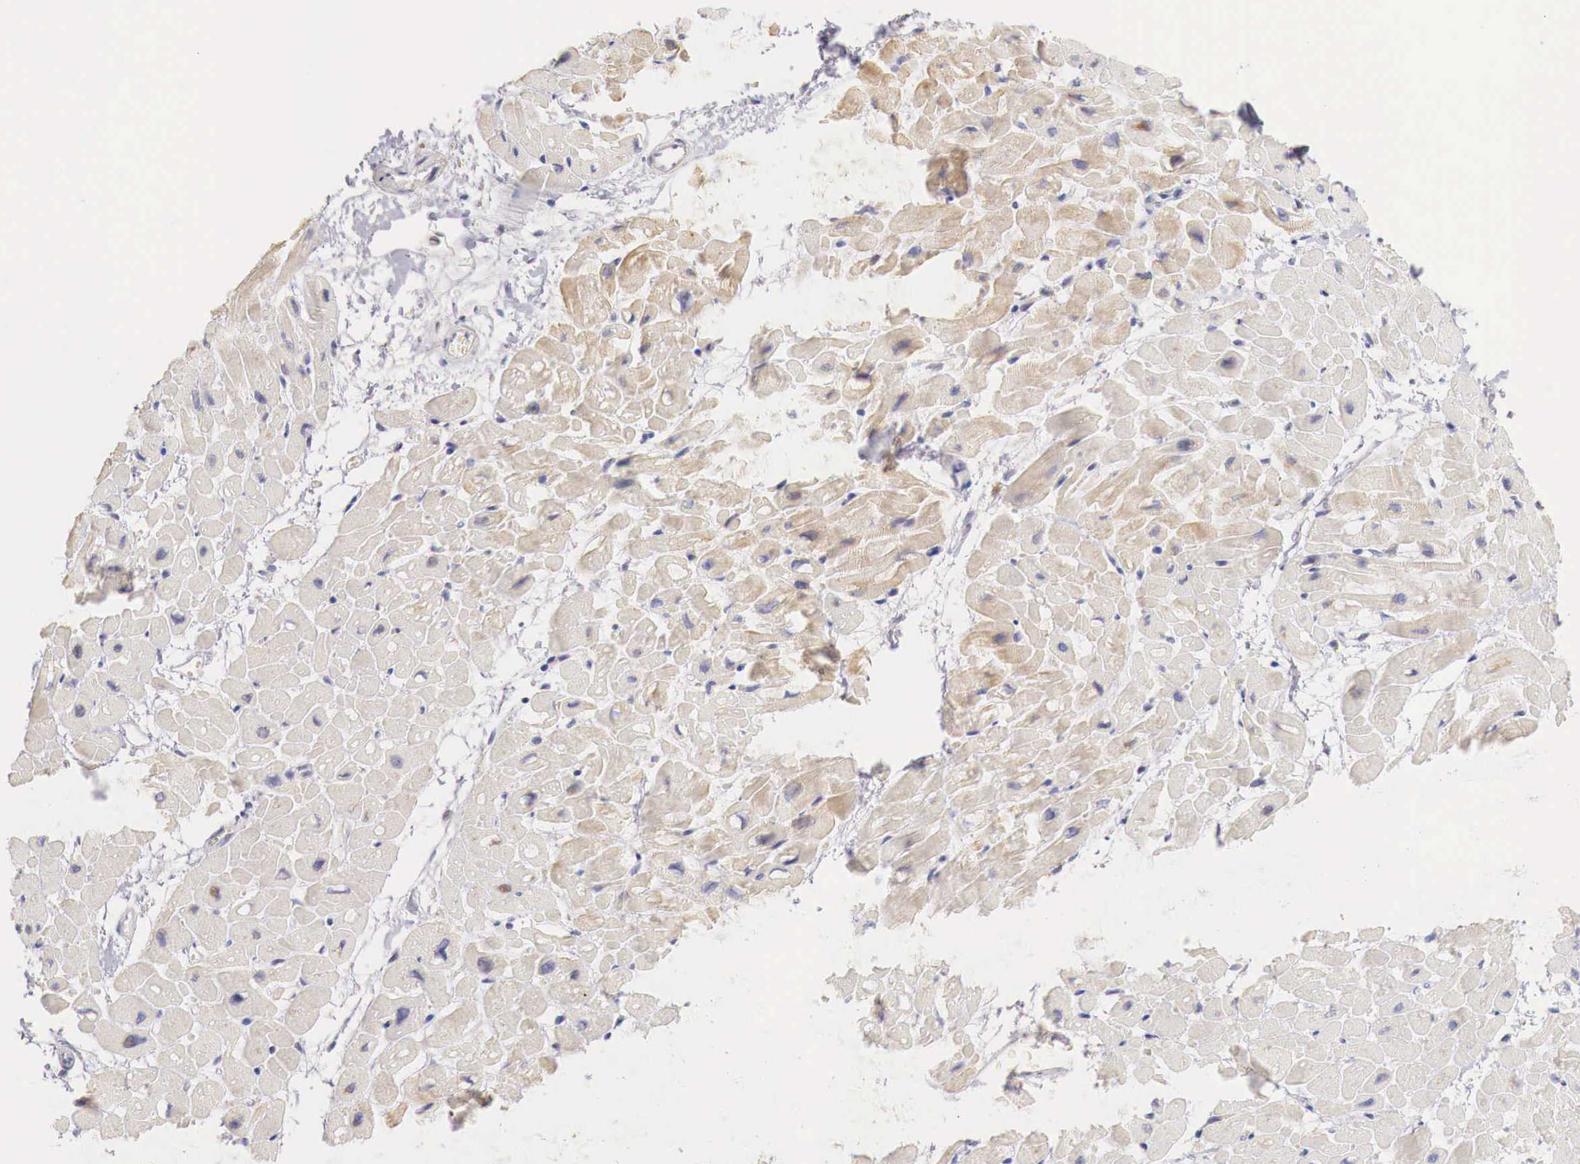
{"staining": {"intensity": "weak", "quantity": "25%-75%", "location": "cytoplasmic/membranous"}, "tissue": "heart muscle", "cell_type": "Cardiomyocytes", "image_type": "normal", "snomed": [{"axis": "morphology", "description": "Normal tissue, NOS"}, {"axis": "topography", "description": "Heart"}], "caption": "Immunohistochemical staining of normal heart muscle demonstrates low levels of weak cytoplasmic/membranous positivity in approximately 25%-75% of cardiomyocytes.", "gene": "ITIH6", "patient": {"sex": "male", "age": 45}}